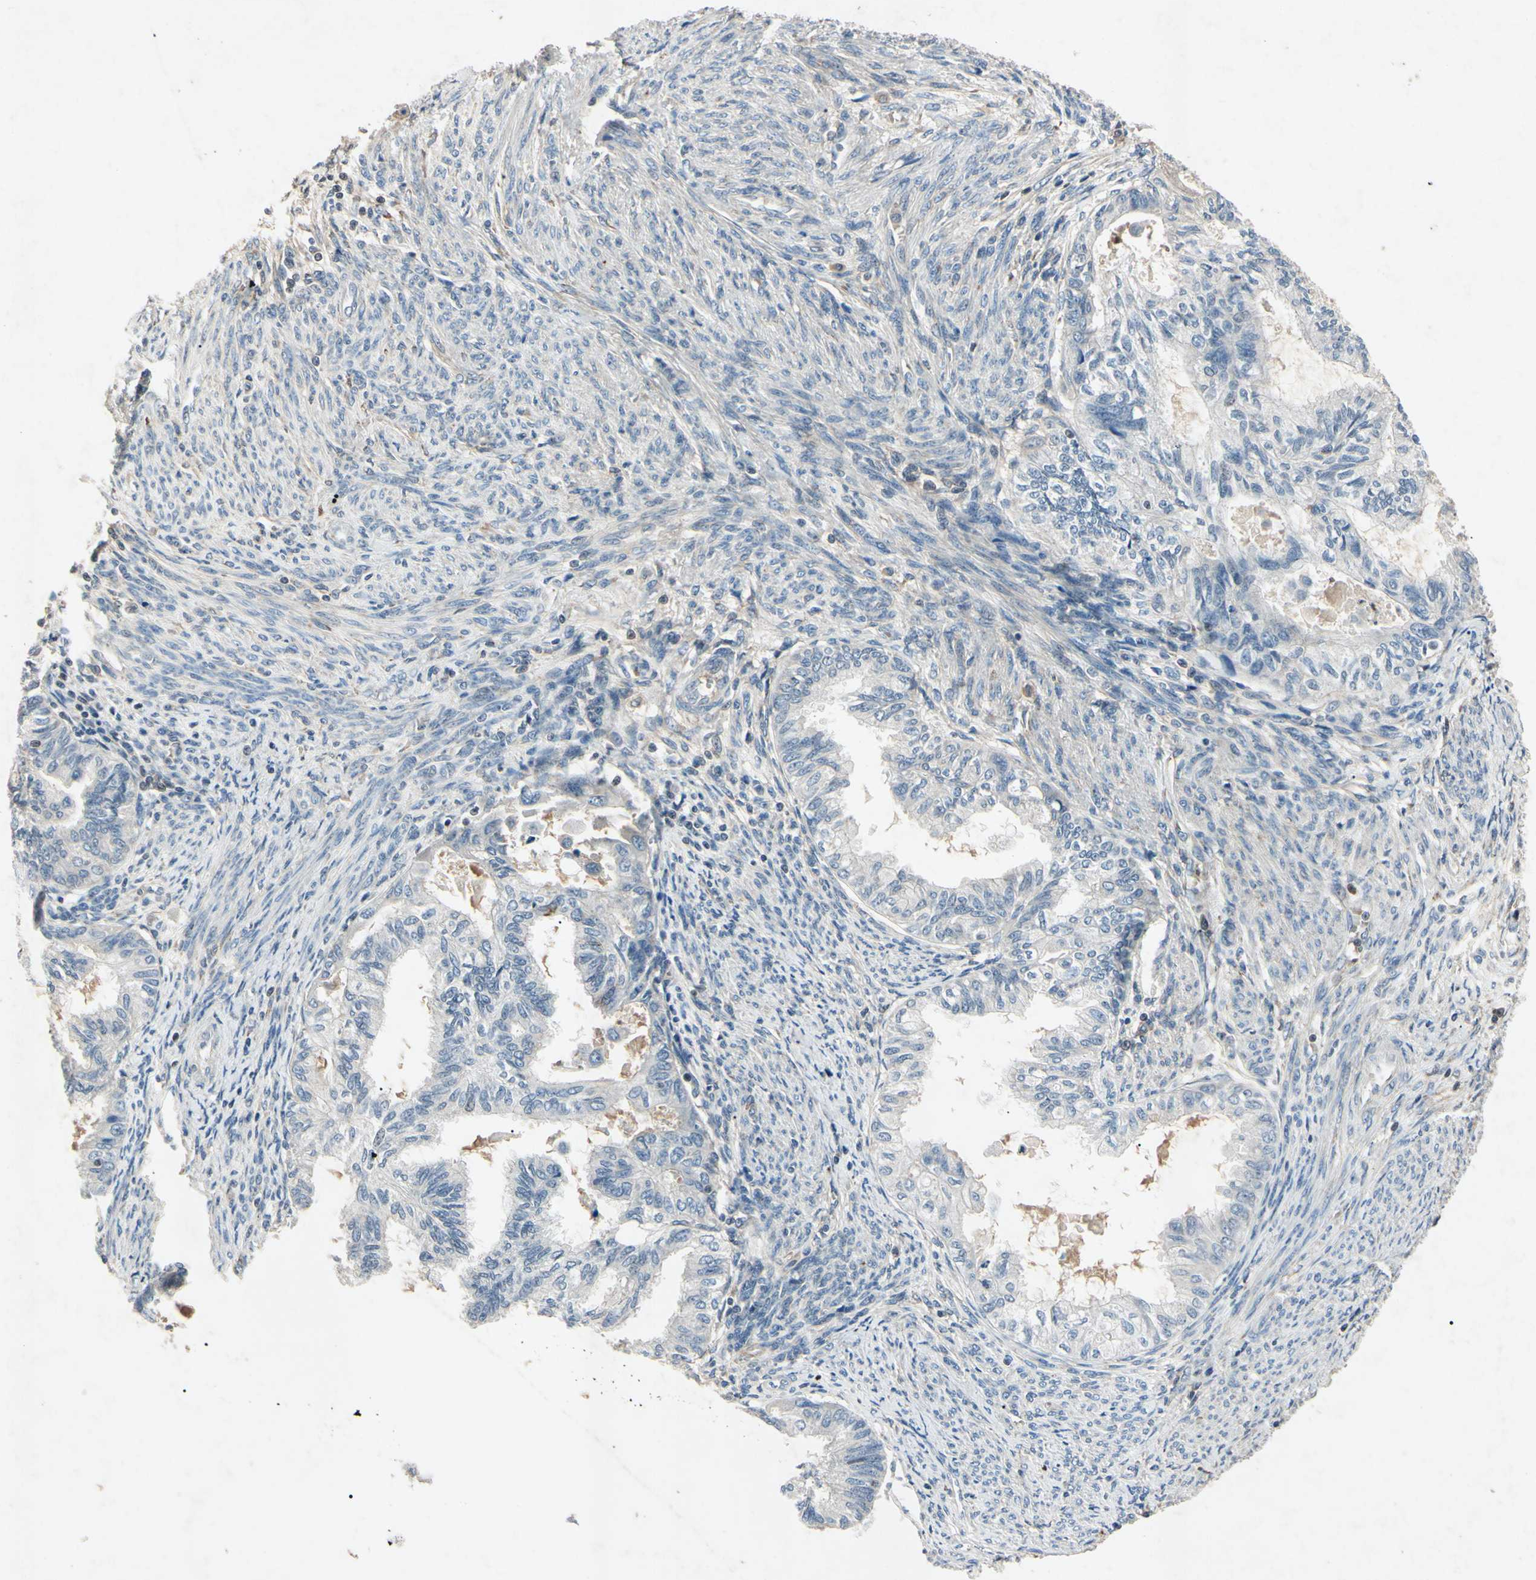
{"staining": {"intensity": "negative", "quantity": "none", "location": "none"}, "tissue": "cervical cancer", "cell_type": "Tumor cells", "image_type": "cancer", "snomed": [{"axis": "morphology", "description": "Normal tissue, NOS"}, {"axis": "morphology", "description": "Adenocarcinoma, NOS"}, {"axis": "topography", "description": "Cervix"}, {"axis": "topography", "description": "Endometrium"}], "caption": "Cervical adenocarcinoma stained for a protein using immunohistochemistry (IHC) demonstrates no positivity tumor cells.", "gene": "AEBP1", "patient": {"sex": "female", "age": 86}}